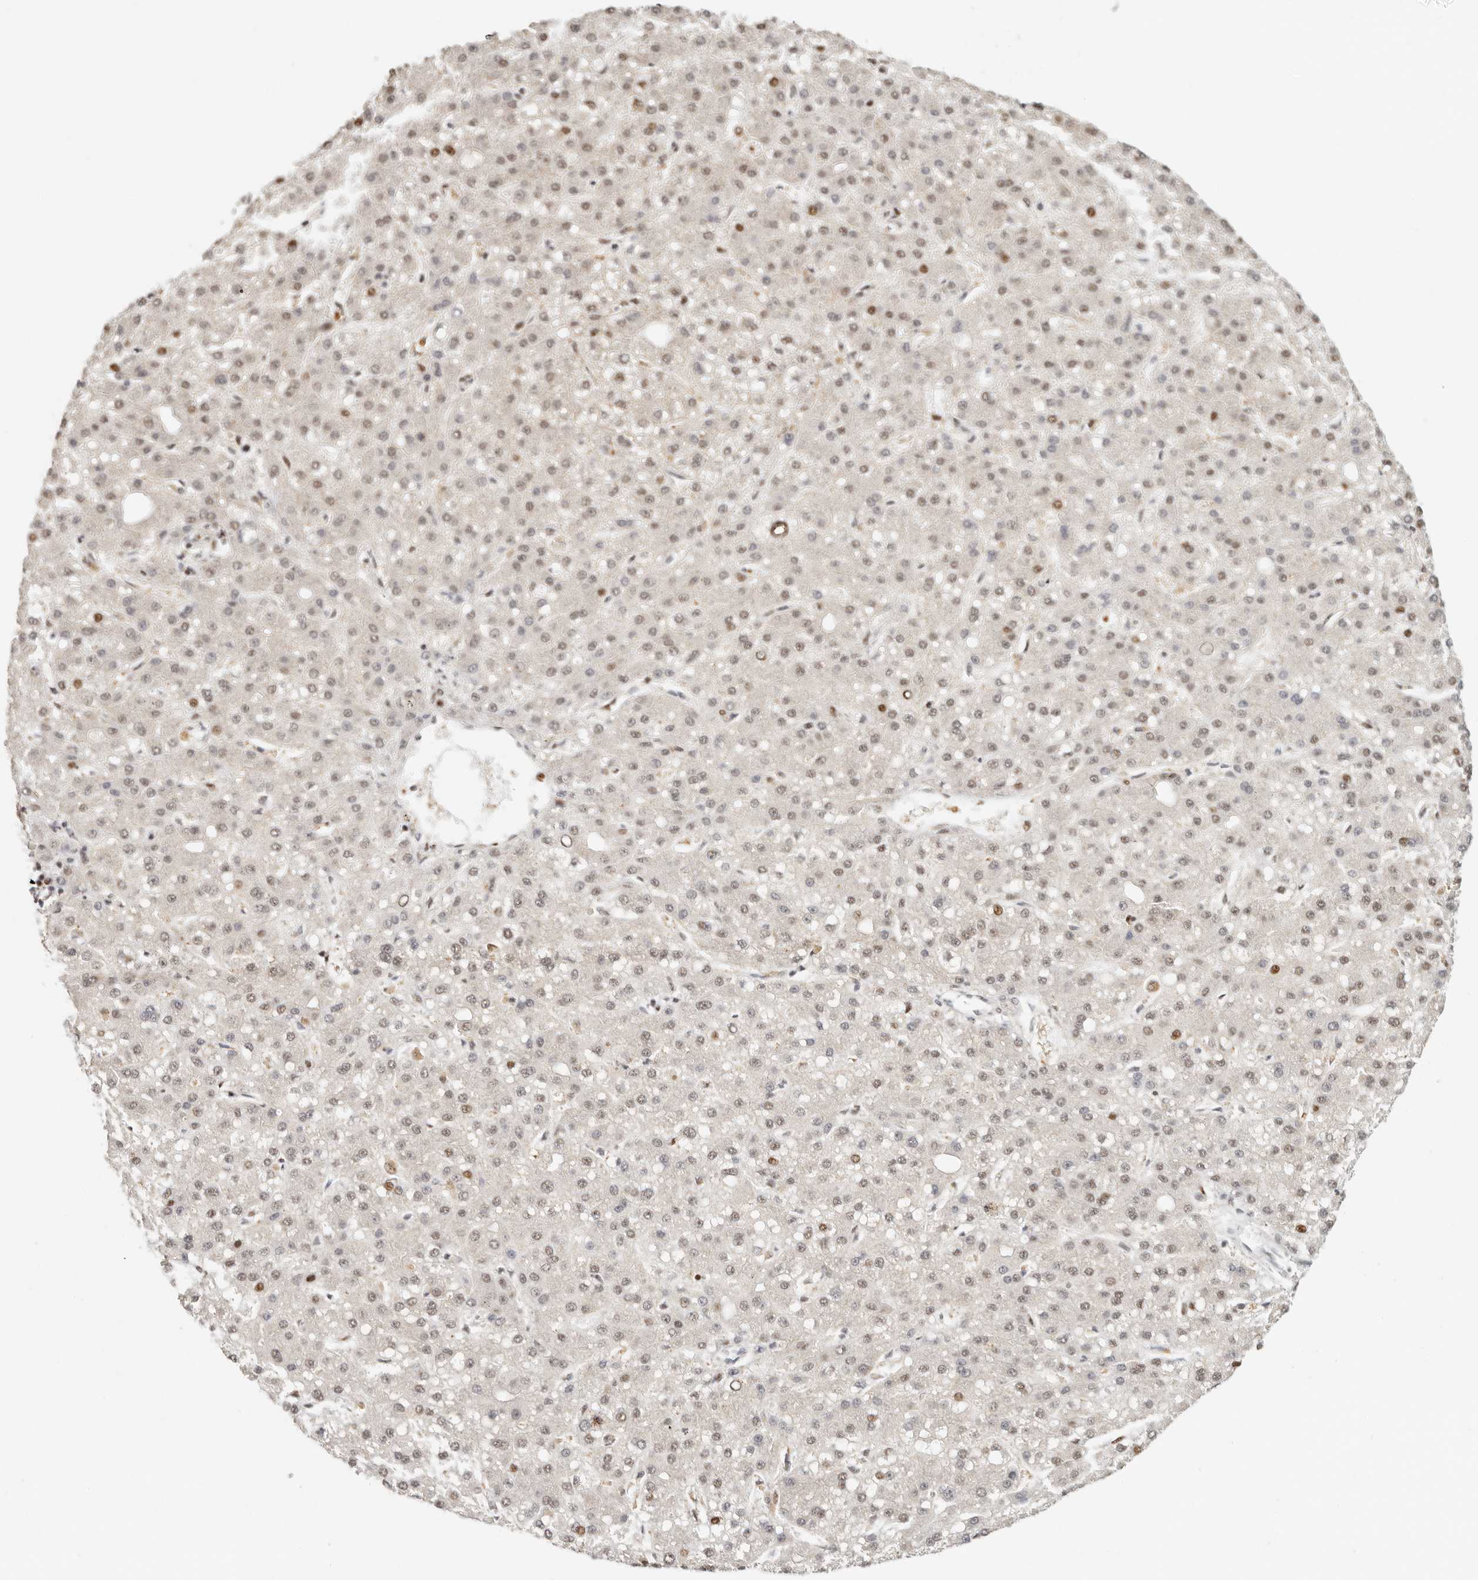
{"staining": {"intensity": "moderate", "quantity": "<25%", "location": "nuclear"}, "tissue": "liver cancer", "cell_type": "Tumor cells", "image_type": "cancer", "snomed": [{"axis": "morphology", "description": "Carcinoma, Hepatocellular, NOS"}, {"axis": "topography", "description": "Liver"}], "caption": "Brown immunohistochemical staining in liver cancer (hepatocellular carcinoma) reveals moderate nuclear positivity in about <25% of tumor cells. (DAB (3,3'-diaminobenzidine) IHC with brightfield microscopy, high magnification).", "gene": "GPBP1L1", "patient": {"sex": "male", "age": 67}}